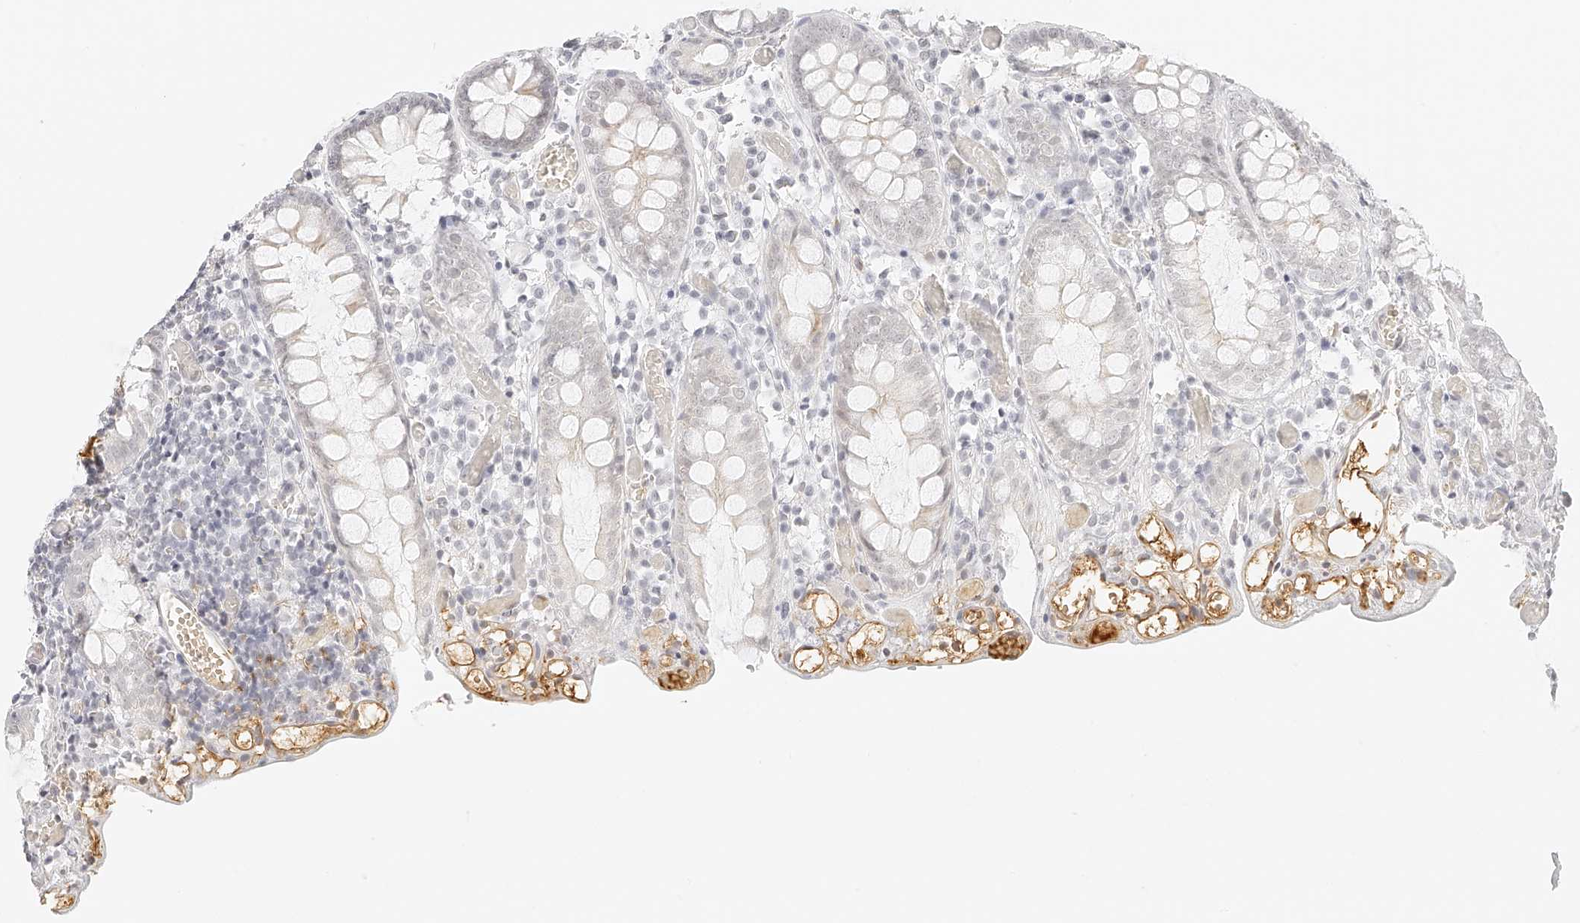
{"staining": {"intensity": "negative", "quantity": "none", "location": "none"}, "tissue": "colon", "cell_type": "Endothelial cells", "image_type": "normal", "snomed": [{"axis": "morphology", "description": "Normal tissue, NOS"}, {"axis": "topography", "description": "Colon"}], "caption": "Endothelial cells show no significant protein staining in benign colon.", "gene": "ZFP69", "patient": {"sex": "male", "age": 14}}